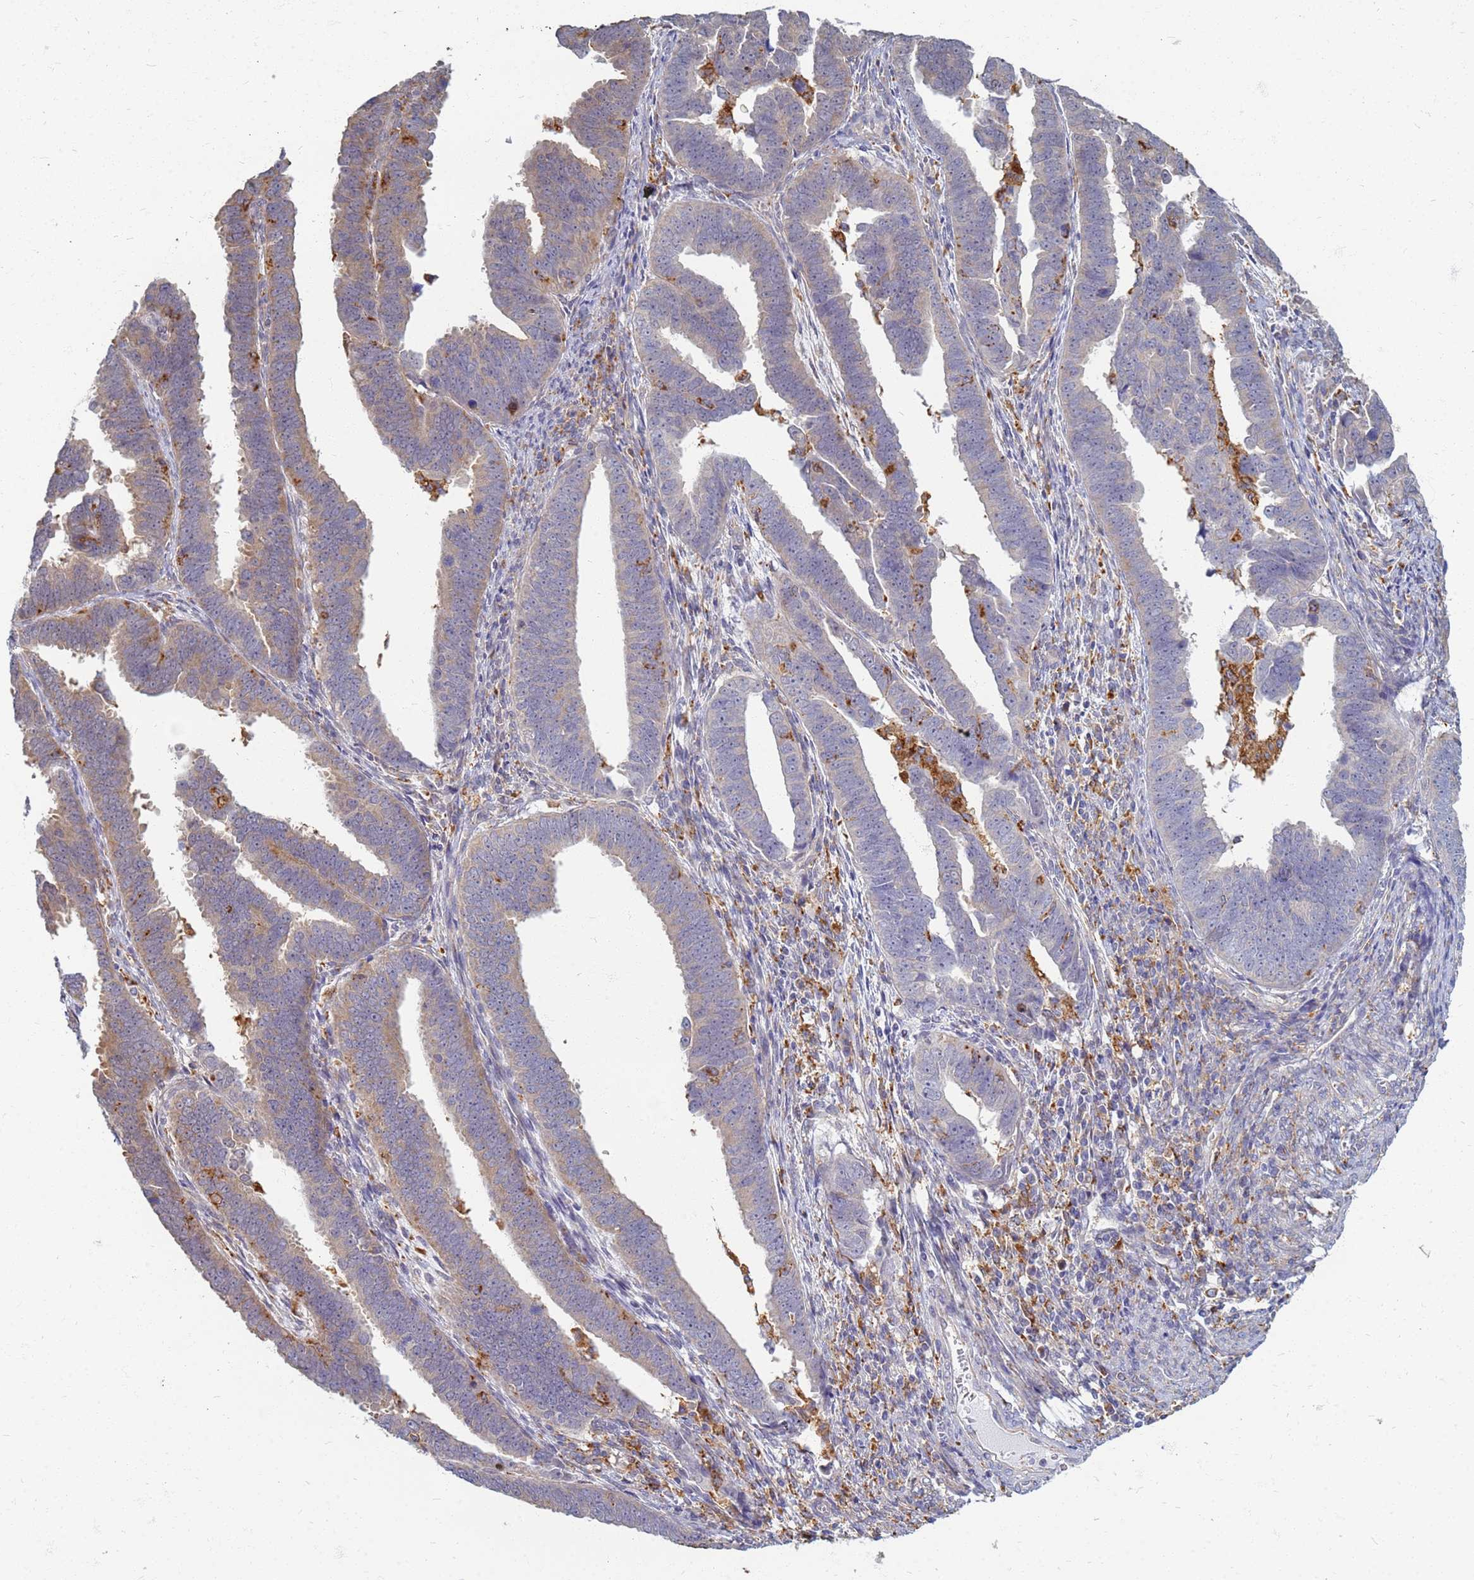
{"staining": {"intensity": "weak", "quantity": "25%-75%", "location": "cytoplasmic/membranous"}, "tissue": "endometrial cancer", "cell_type": "Tumor cells", "image_type": "cancer", "snomed": [{"axis": "morphology", "description": "Adenocarcinoma, NOS"}, {"axis": "topography", "description": "Endometrium"}], "caption": "Immunohistochemical staining of endometrial cancer (adenocarcinoma) displays low levels of weak cytoplasmic/membranous protein expression in about 25%-75% of tumor cells. (brown staining indicates protein expression, while blue staining denotes nuclei).", "gene": "ATP6V1E1", "patient": {"sex": "female", "age": 75}}